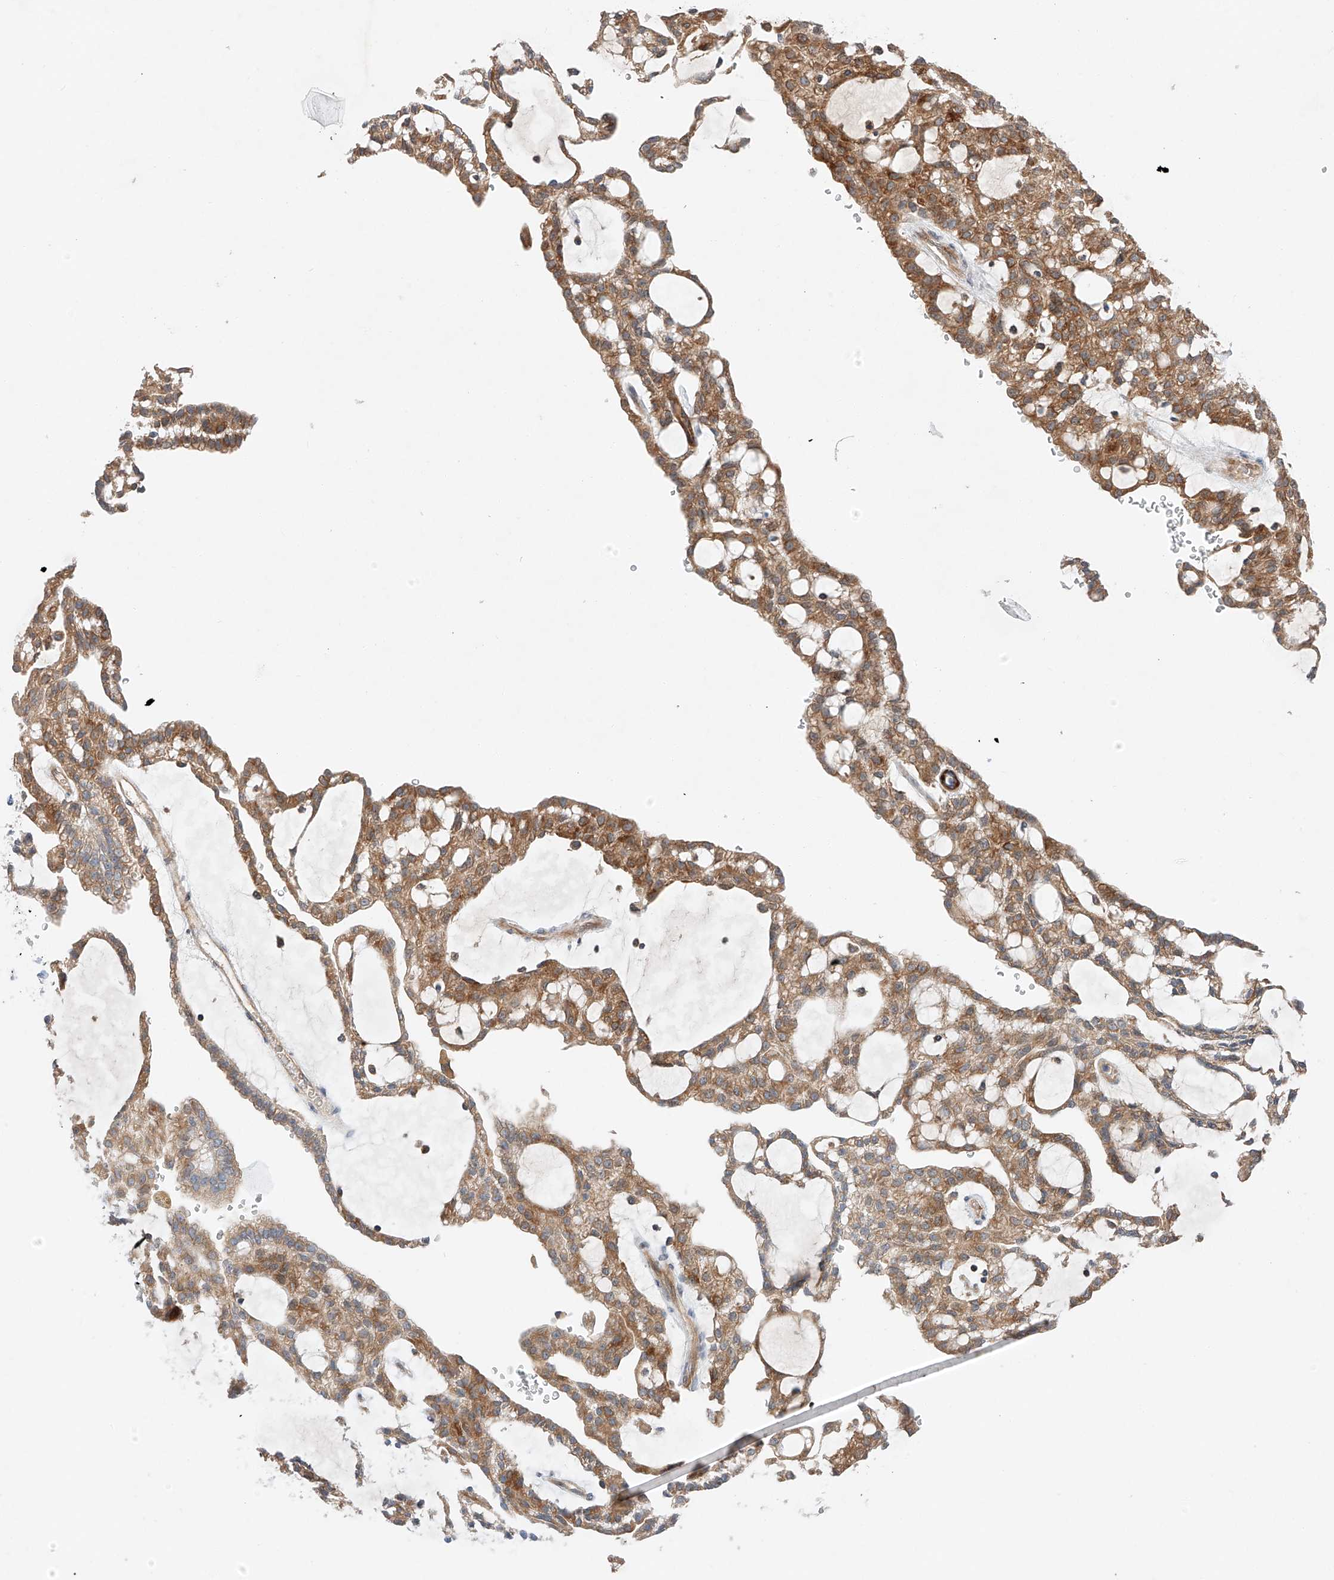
{"staining": {"intensity": "moderate", "quantity": ">75%", "location": "cytoplasmic/membranous"}, "tissue": "renal cancer", "cell_type": "Tumor cells", "image_type": "cancer", "snomed": [{"axis": "morphology", "description": "Adenocarcinoma, NOS"}, {"axis": "topography", "description": "Kidney"}], "caption": "Protein analysis of renal cancer tissue displays moderate cytoplasmic/membranous expression in about >75% of tumor cells.", "gene": "RUSC1", "patient": {"sex": "male", "age": 63}}